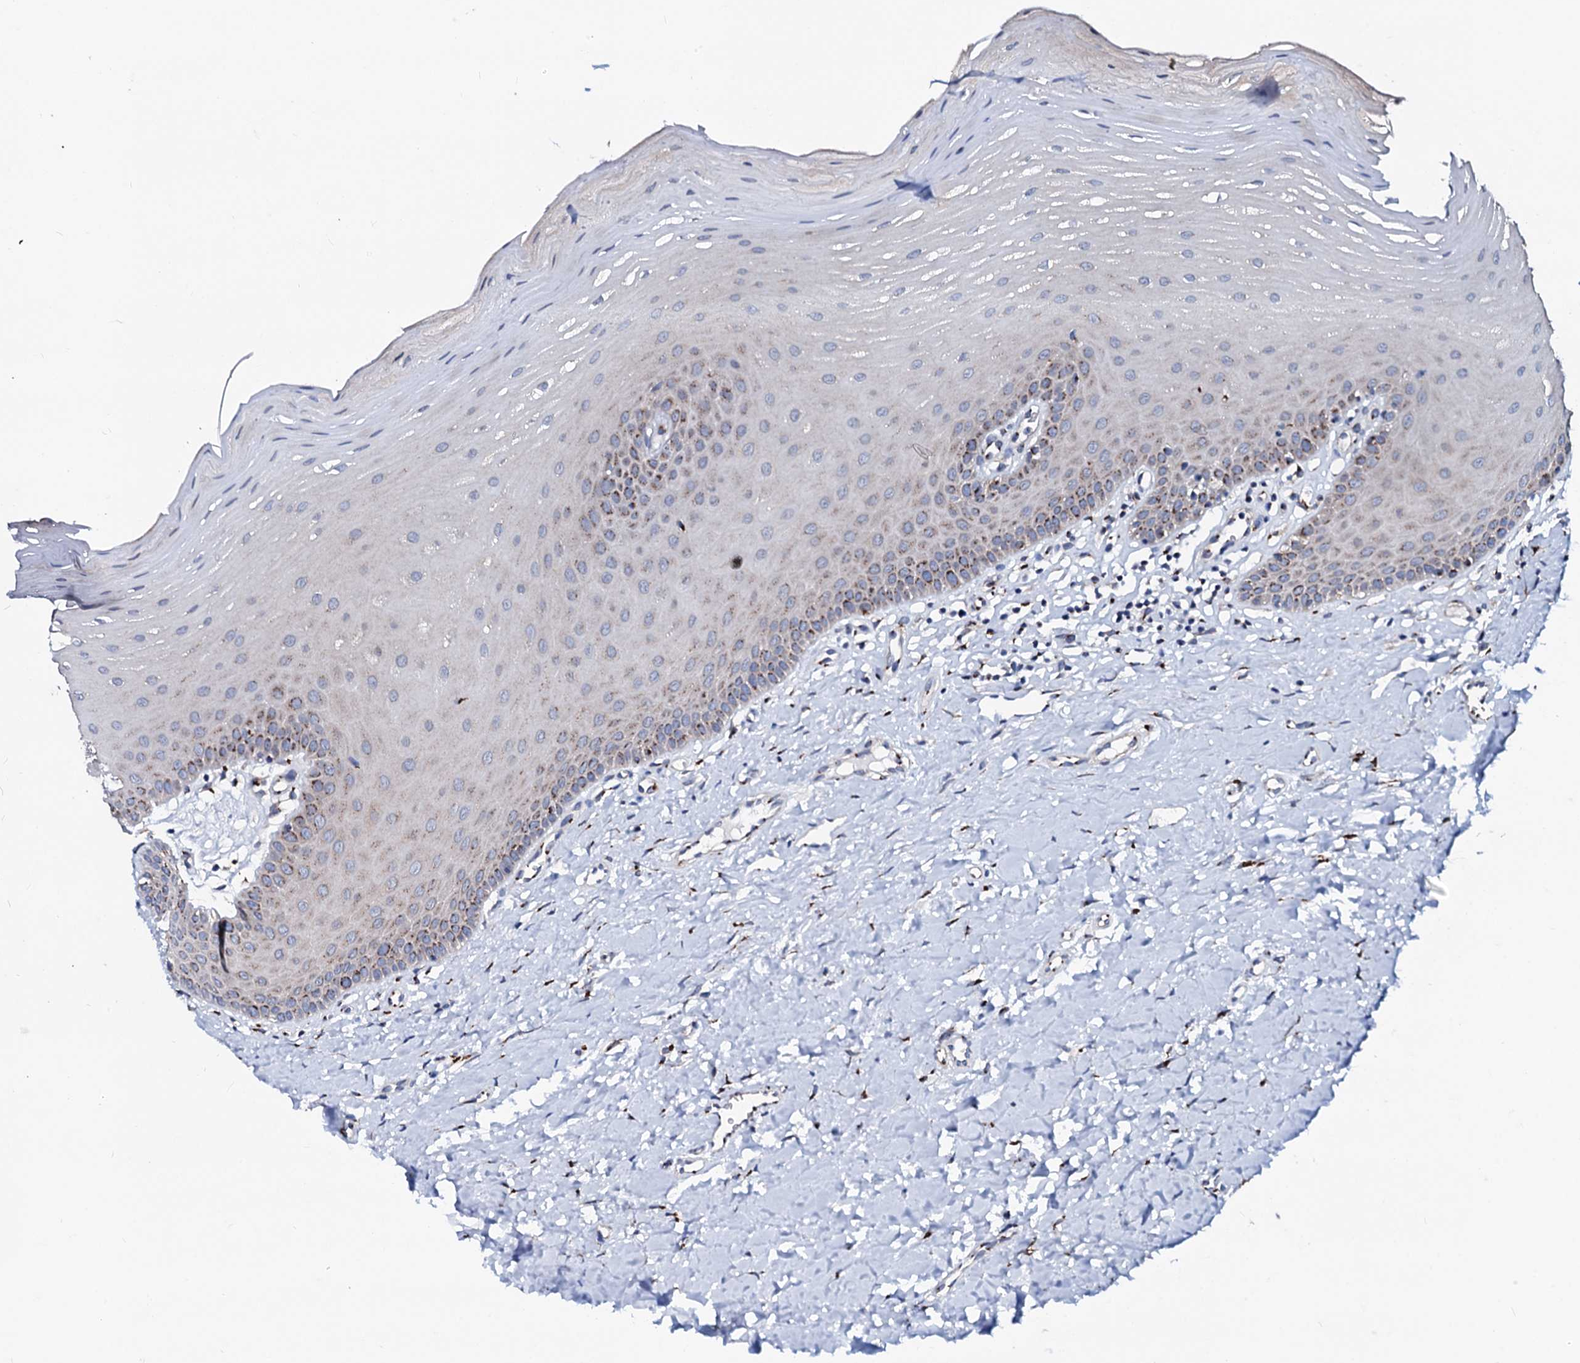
{"staining": {"intensity": "moderate", "quantity": "<25%", "location": "cytoplasmic/membranous"}, "tissue": "oral mucosa", "cell_type": "Squamous epithelial cells", "image_type": "normal", "snomed": [{"axis": "morphology", "description": "Normal tissue, NOS"}, {"axis": "topography", "description": "Oral tissue"}], "caption": "Oral mucosa was stained to show a protein in brown. There is low levels of moderate cytoplasmic/membranous staining in approximately <25% of squamous epithelial cells. (DAB = brown stain, brightfield microscopy at high magnification).", "gene": "TMCO3", "patient": {"sex": "female", "age": 39}}